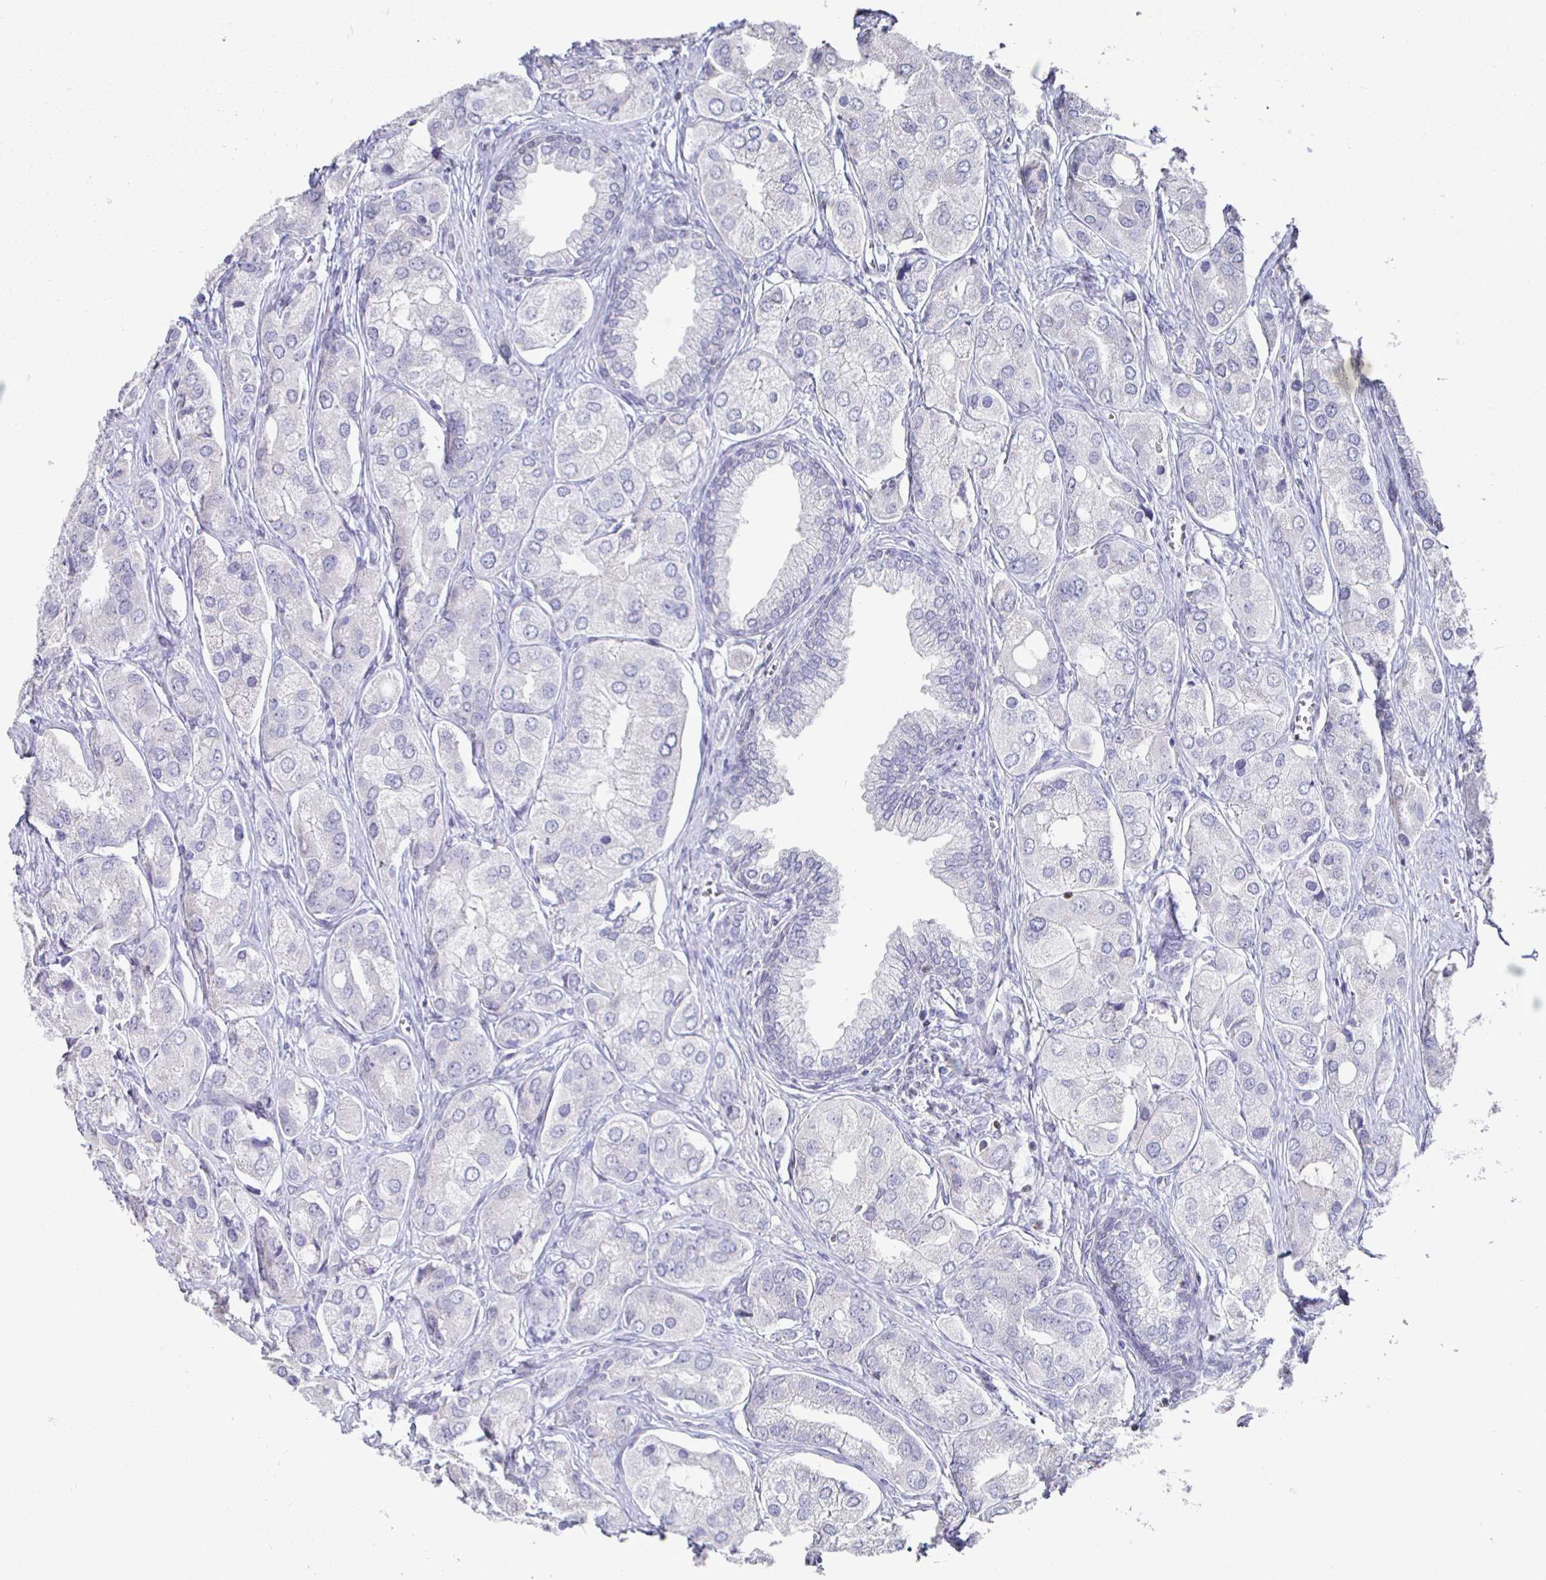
{"staining": {"intensity": "negative", "quantity": "none", "location": "none"}, "tissue": "prostate cancer", "cell_type": "Tumor cells", "image_type": "cancer", "snomed": [{"axis": "morphology", "description": "Adenocarcinoma, Low grade"}, {"axis": "topography", "description": "Prostate"}], "caption": "Histopathology image shows no protein staining in tumor cells of prostate cancer tissue.", "gene": "RUNX2", "patient": {"sex": "male", "age": 69}}